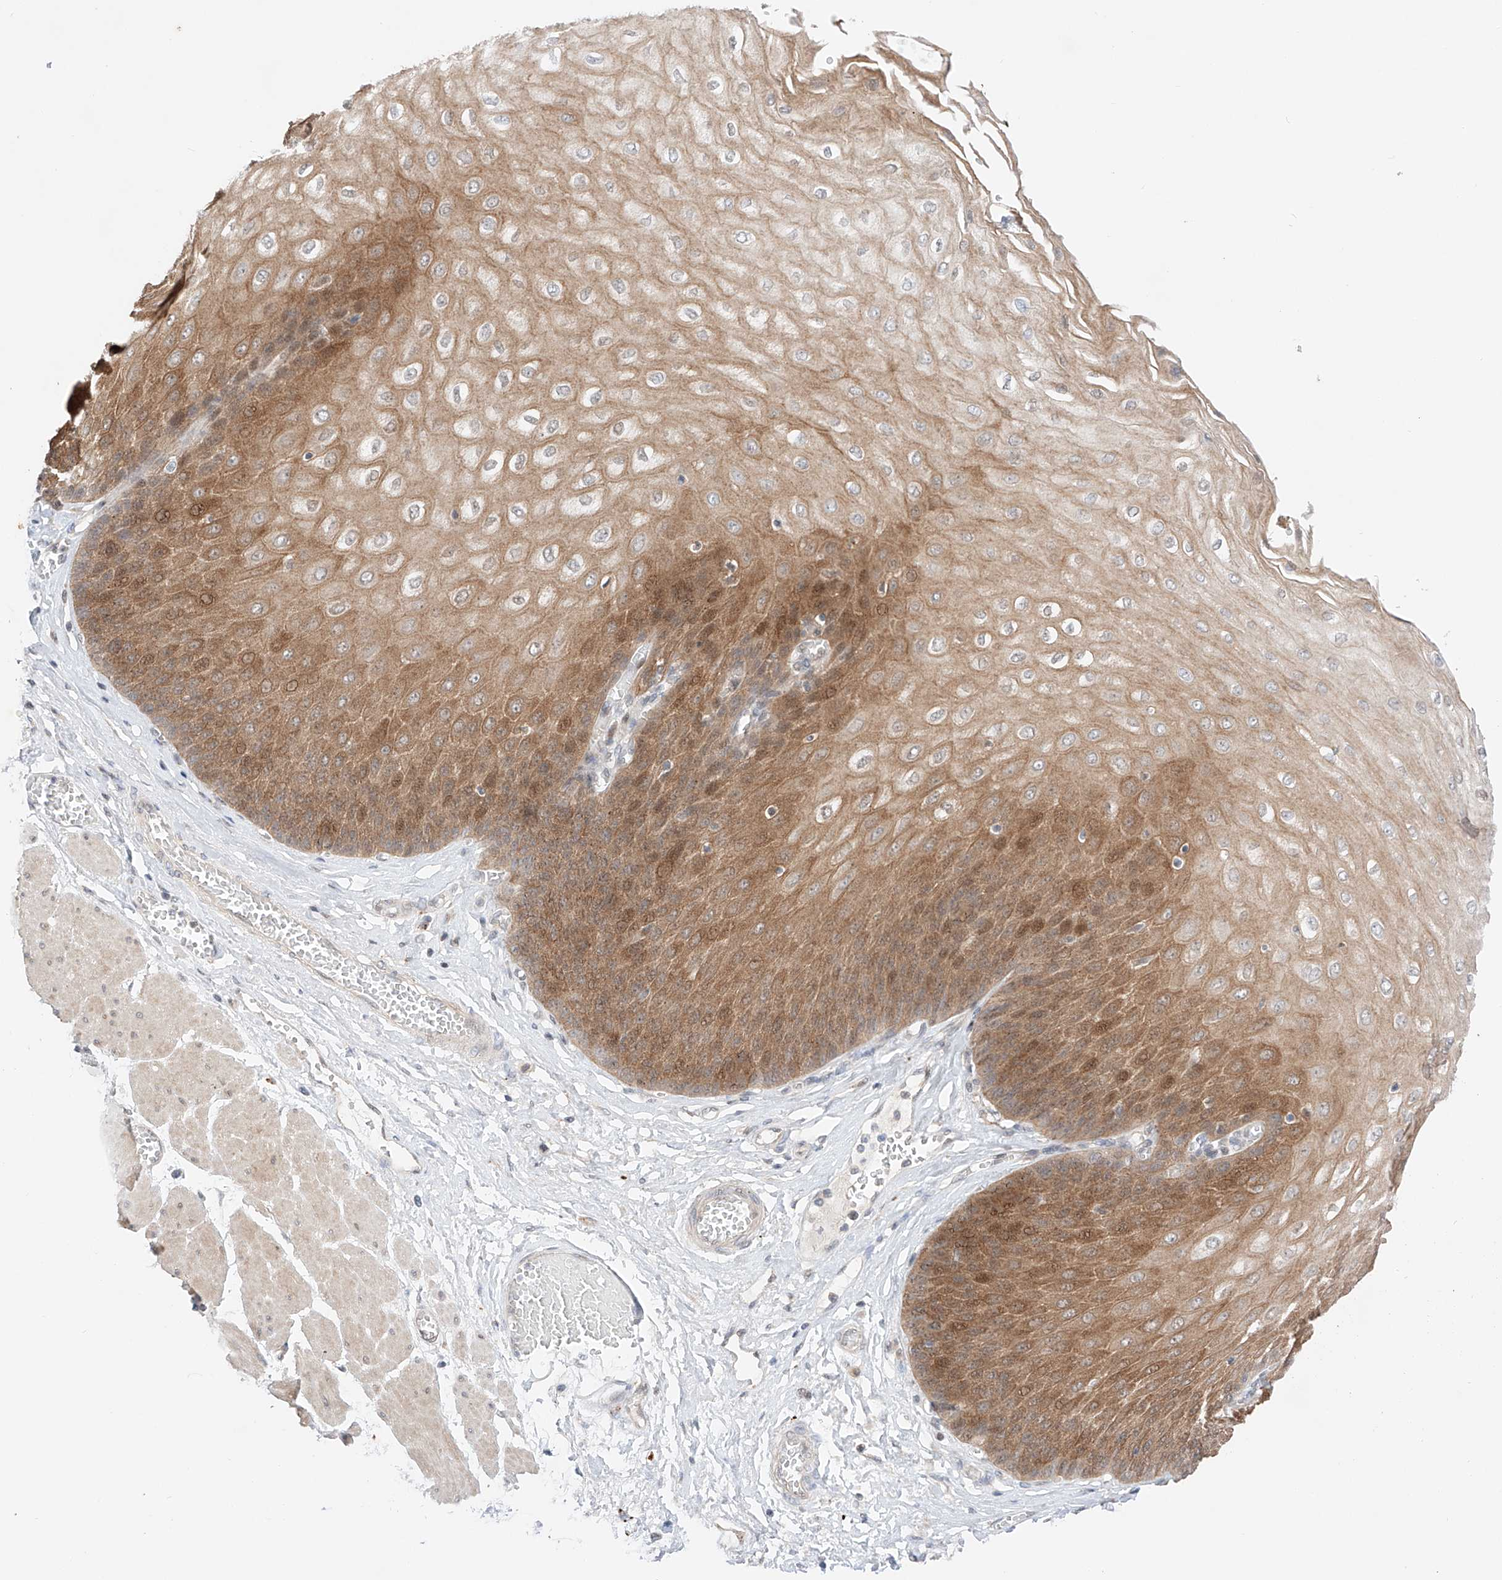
{"staining": {"intensity": "moderate", "quantity": ">75%", "location": "cytoplasmic/membranous,nuclear"}, "tissue": "esophagus", "cell_type": "Squamous epithelial cells", "image_type": "normal", "snomed": [{"axis": "morphology", "description": "Normal tissue, NOS"}, {"axis": "topography", "description": "Esophagus"}], "caption": "The histopathology image reveals immunohistochemical staining of unremarkable esophagus. There is moderate cytoplasmic/membranous,nuclear positivity is seen in about >75% of squamous epithelial cells. Using DAB (brown) and hematoxylin (blue) stains, captured at high magnification using brightfield microscopy.", "gene": "GCNT1", "patient": {"sex": "male", "age": 60}}